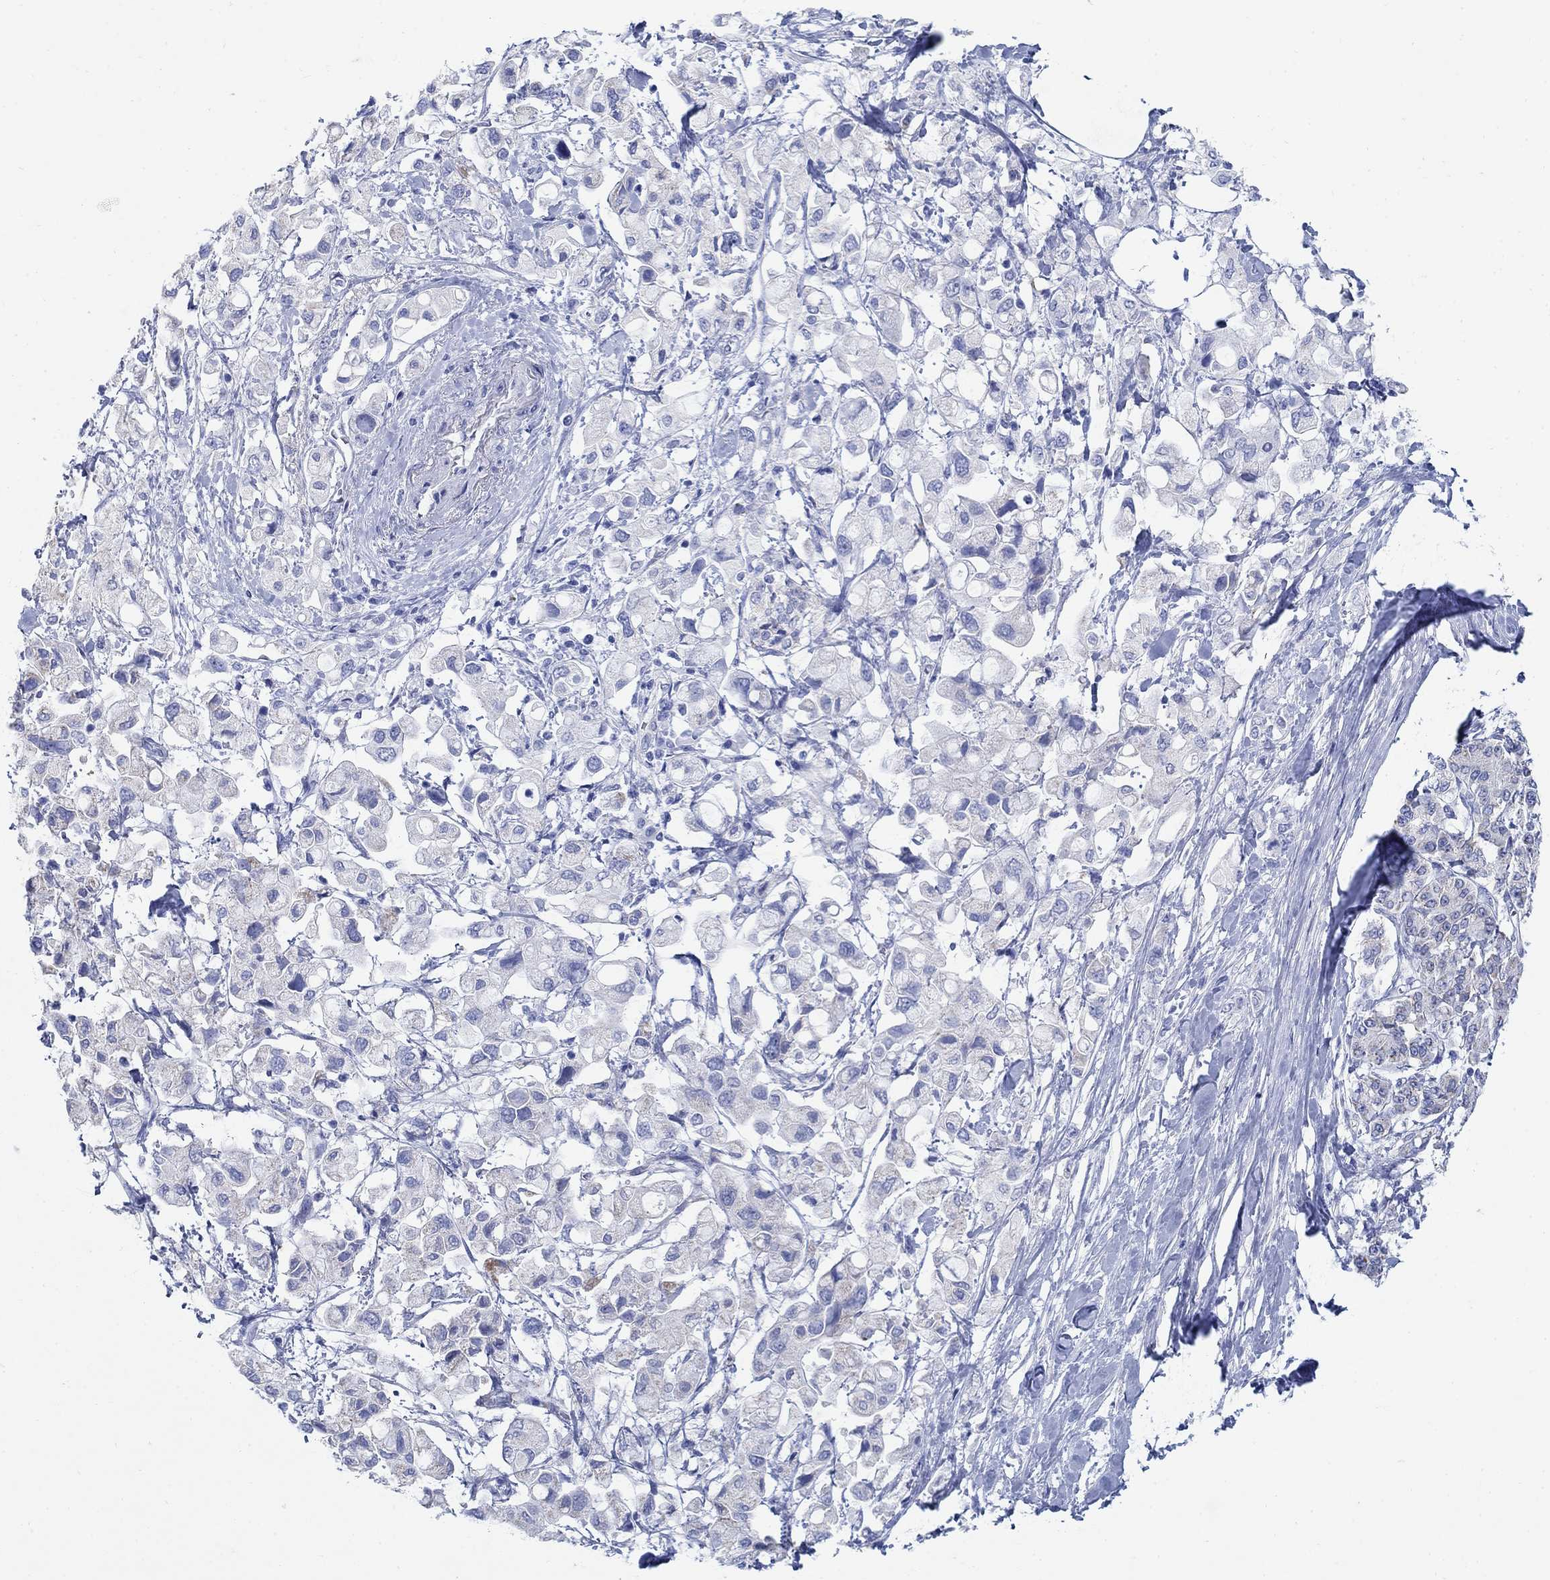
{"staining": {"intensity": "negative", "quantity": "none", "location": "none"}, "tissue": "pancreatic cancer", "cell_type": "Tumor cells", "image_type": "cancer", "snomed": [{"axis": "morphology", "description": "Adenocarcinoma, NOS"}, {"axis": "topography", "description": "Pancreas"}], "caption": "This is an immunohistochemistry (IHC) photomicrograph of human pancreatic cancer. There is no staining in tumor cells.", "gene": "ZDHHC14", "patient": {"sex": "female", "age": 56}}